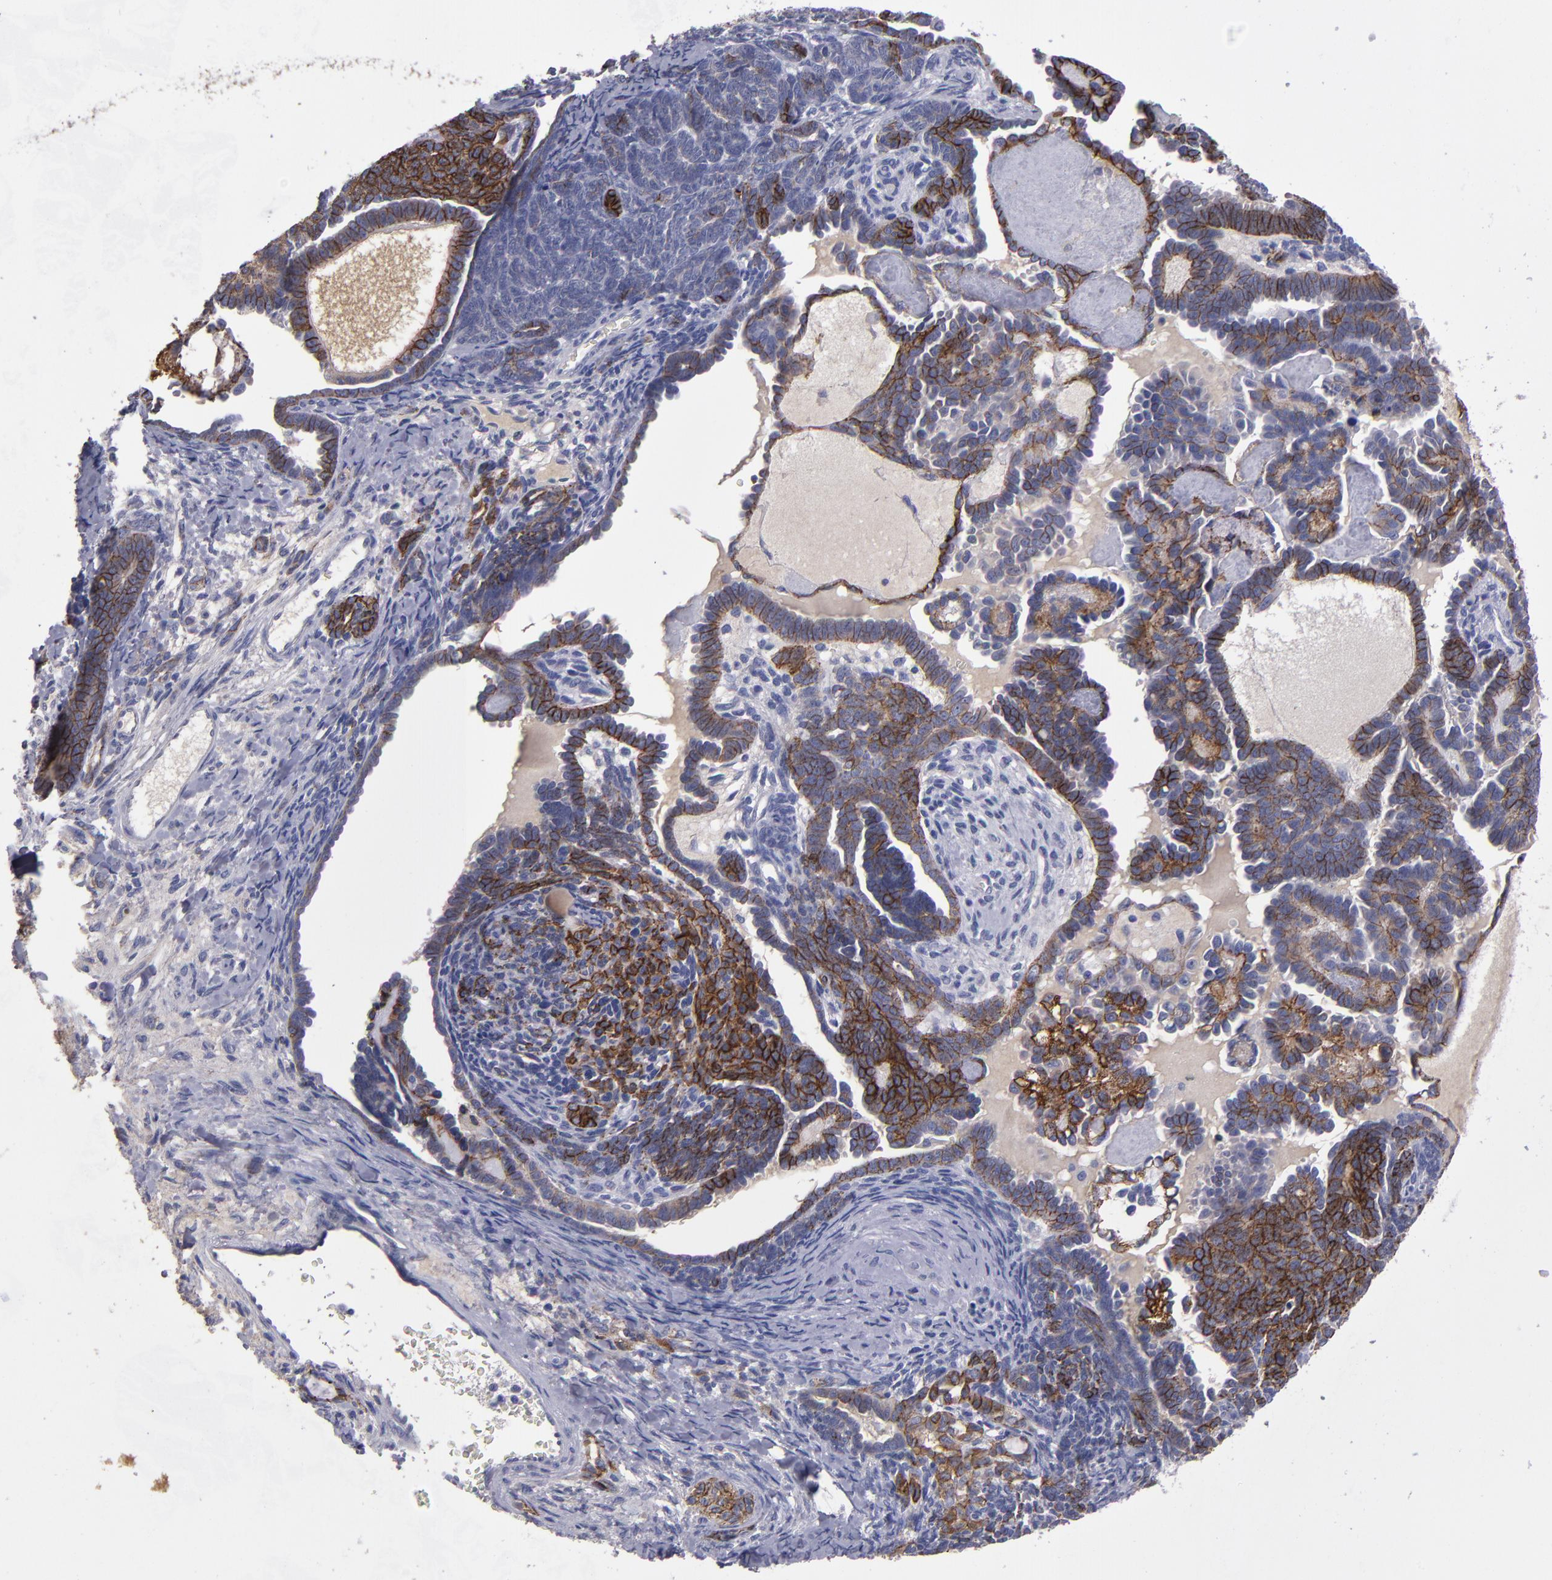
{"staining": {"intensity": "moderate", "quantity": ">75%", "location": "cytoplasmic/membranous"}, "tissue": "endometrial cancer", "cell_type": "Tumor cells", "image_type": "cancer", "snomed": [{"axis": "morphology", "description": "Neoplasm, malignant, NOS"}, {"axis": "topography", "description": "Endometrium"}], "caption": "This micrograph exhibits endometrial neoplasm (malignant) stained with IHC to label a protein in brown. The cytoplasmic/membranous of tumor cells show moderate positivity for the protein. Nuclei are counter-stained blue.", "gene": "CDH3", "patient": {"sex": "female", "age": 74}}